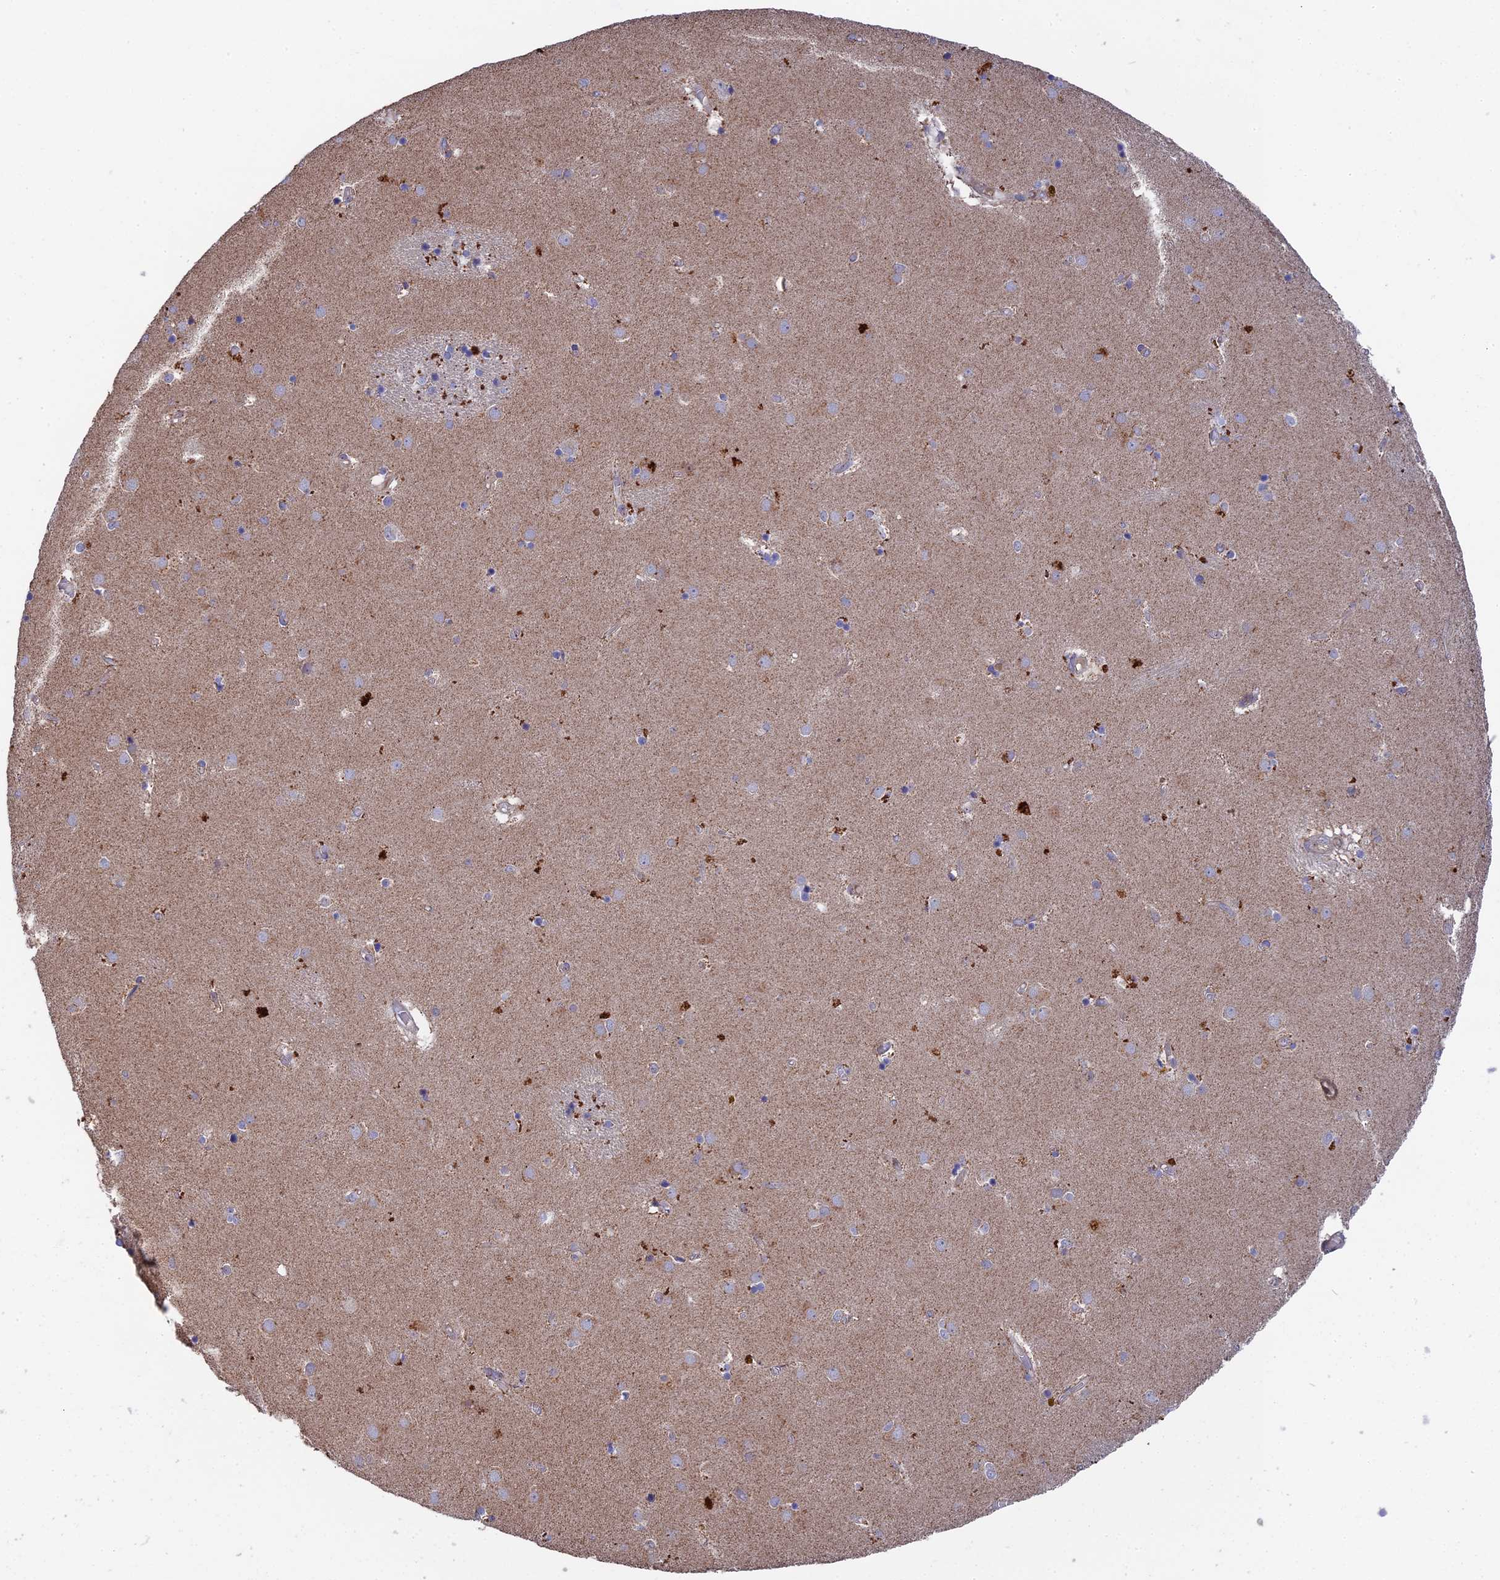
{"staining": {"intensity": "negative", "quantity": "none", "location": "none"}, "tissue": "caudate", "cell_type": "Glial cells", "image_type": "normal", "snomed": [{"axis": "morphology", "description": "Normal tissue, NOS"}, {"axis": "topography", "description": "Lateral ventricle wall"}], "caption": "Micrograph shows no protein staining in glial cells of normal caudate. (DAB (3,3'-diaminobenzidine) immunohistochemistry (IHC) with hematoxylin counter stain).", "gene": "RPIA", "patient": {"sex": "male", "age": 70}}